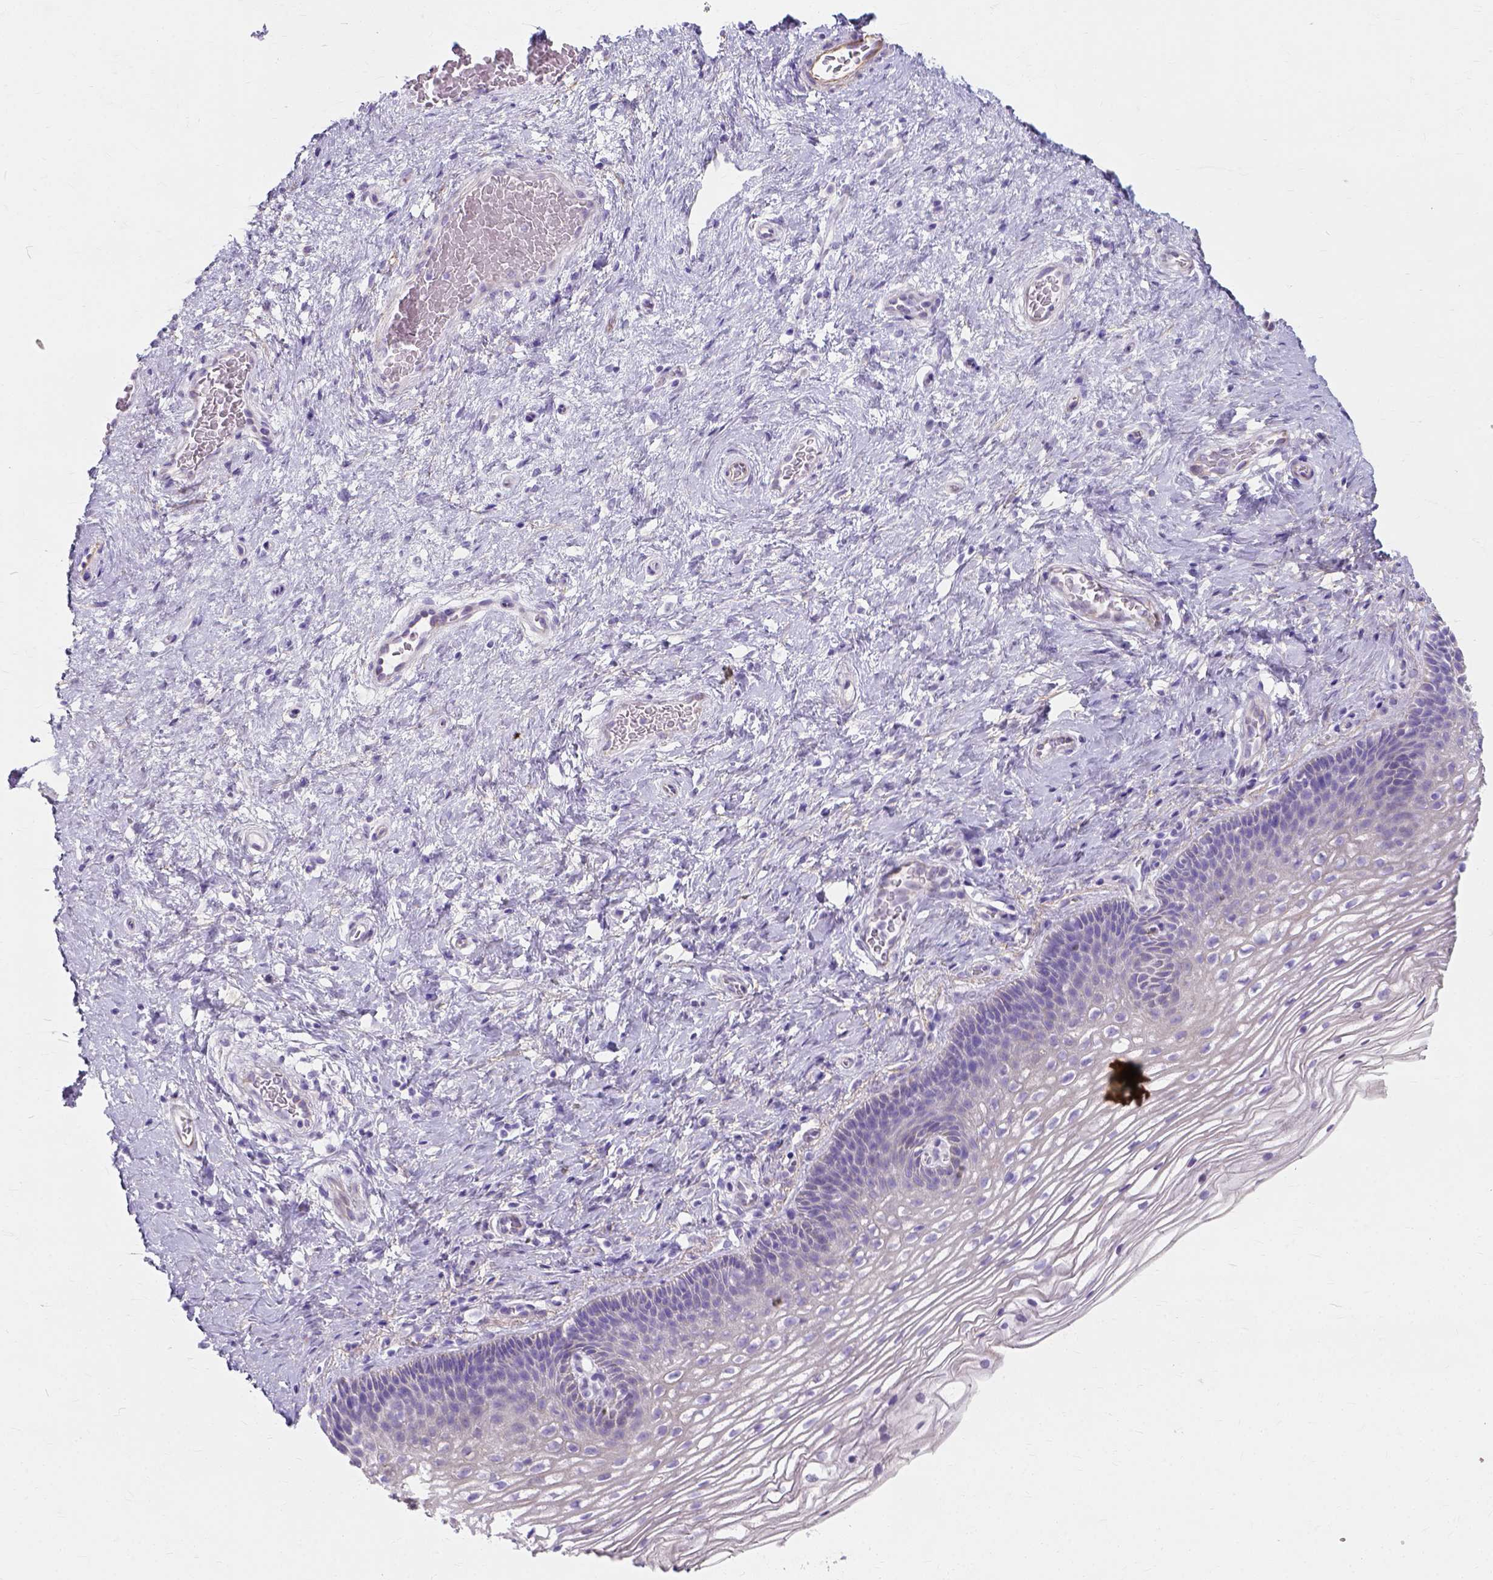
{"staining": {"intensity": "negative", "quantity": "none", "location": "none"}, "tissue": "cervix", "cell_type": "Glandular cells", "image_type": "normal", "snomed": [{"axis": "morphology", "description": "Normal tissue, NOS"}, {"axis": "topography", "description": "Cervix"}], "caption": "A high-resolution photomicrograph shows immunohistochemistry (IHC) staining of benign cervix, which displays no significant expression in glandular cells.", "gene": "MYH15", "patient": {"sex": "female", "age": 34}}